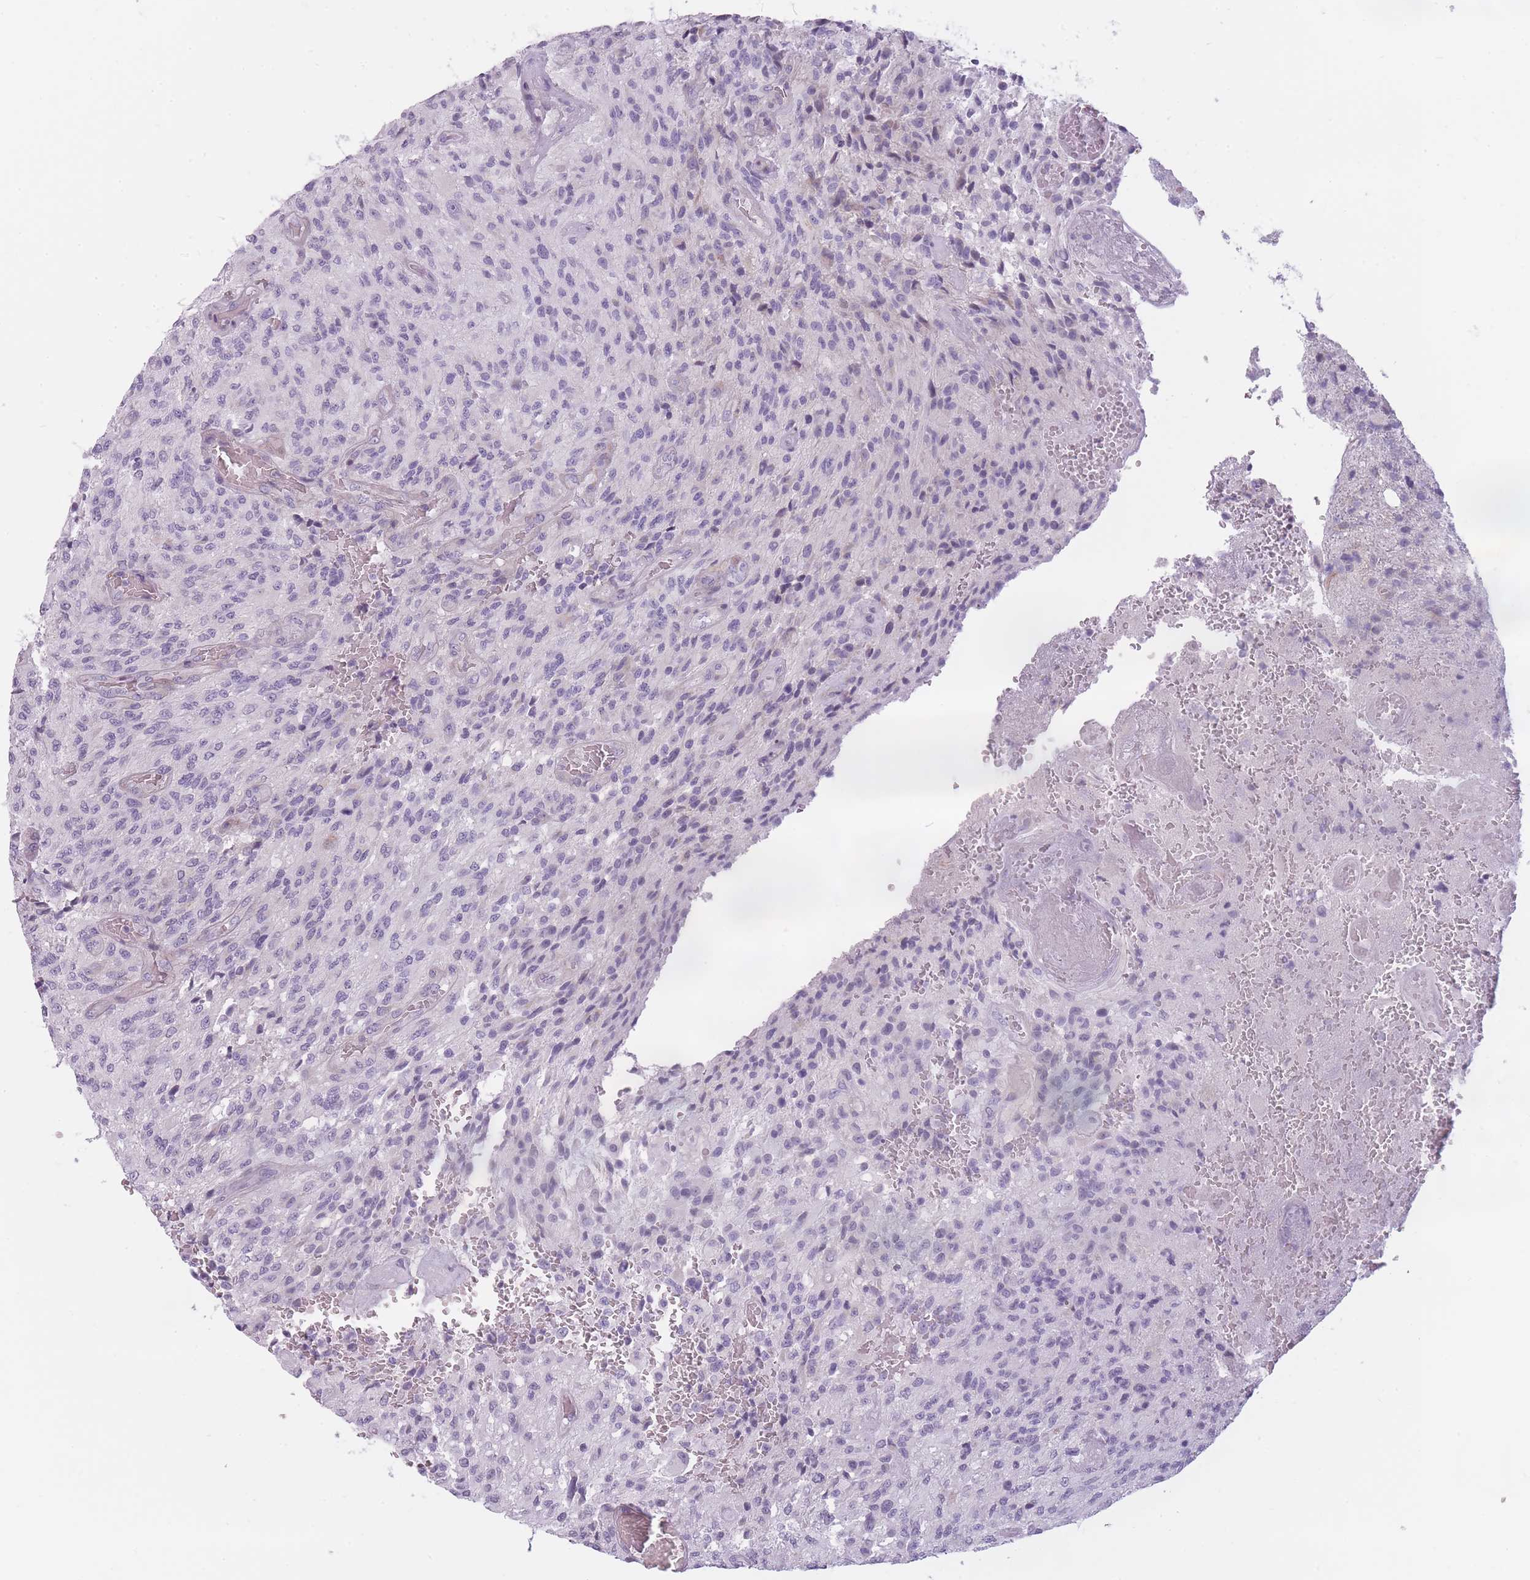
{"staining": {"intensity": "negative", "quantity": "none", "location": "none"}, "tissue": "glioma", "cell_type": "Tumor cells", "image_type": "cancer", "snomed": [{"axis": "morphology", "description": "Normal tissue, NOS"}, {"axis": "morphology", "description": "Glioma, malignant, High grade"}, {"axis": "topography", "description": "Cerebral cortex"}], "caption": "DAB (3,3'-diaminobenzidine) immunohistochemical staining of human glioma reveals no significant staining in tumor cells. (DAB IHC with hematoxylin counter stain).", "gene": "GGT1", "patient": {"sex": "male", "age": 56}}